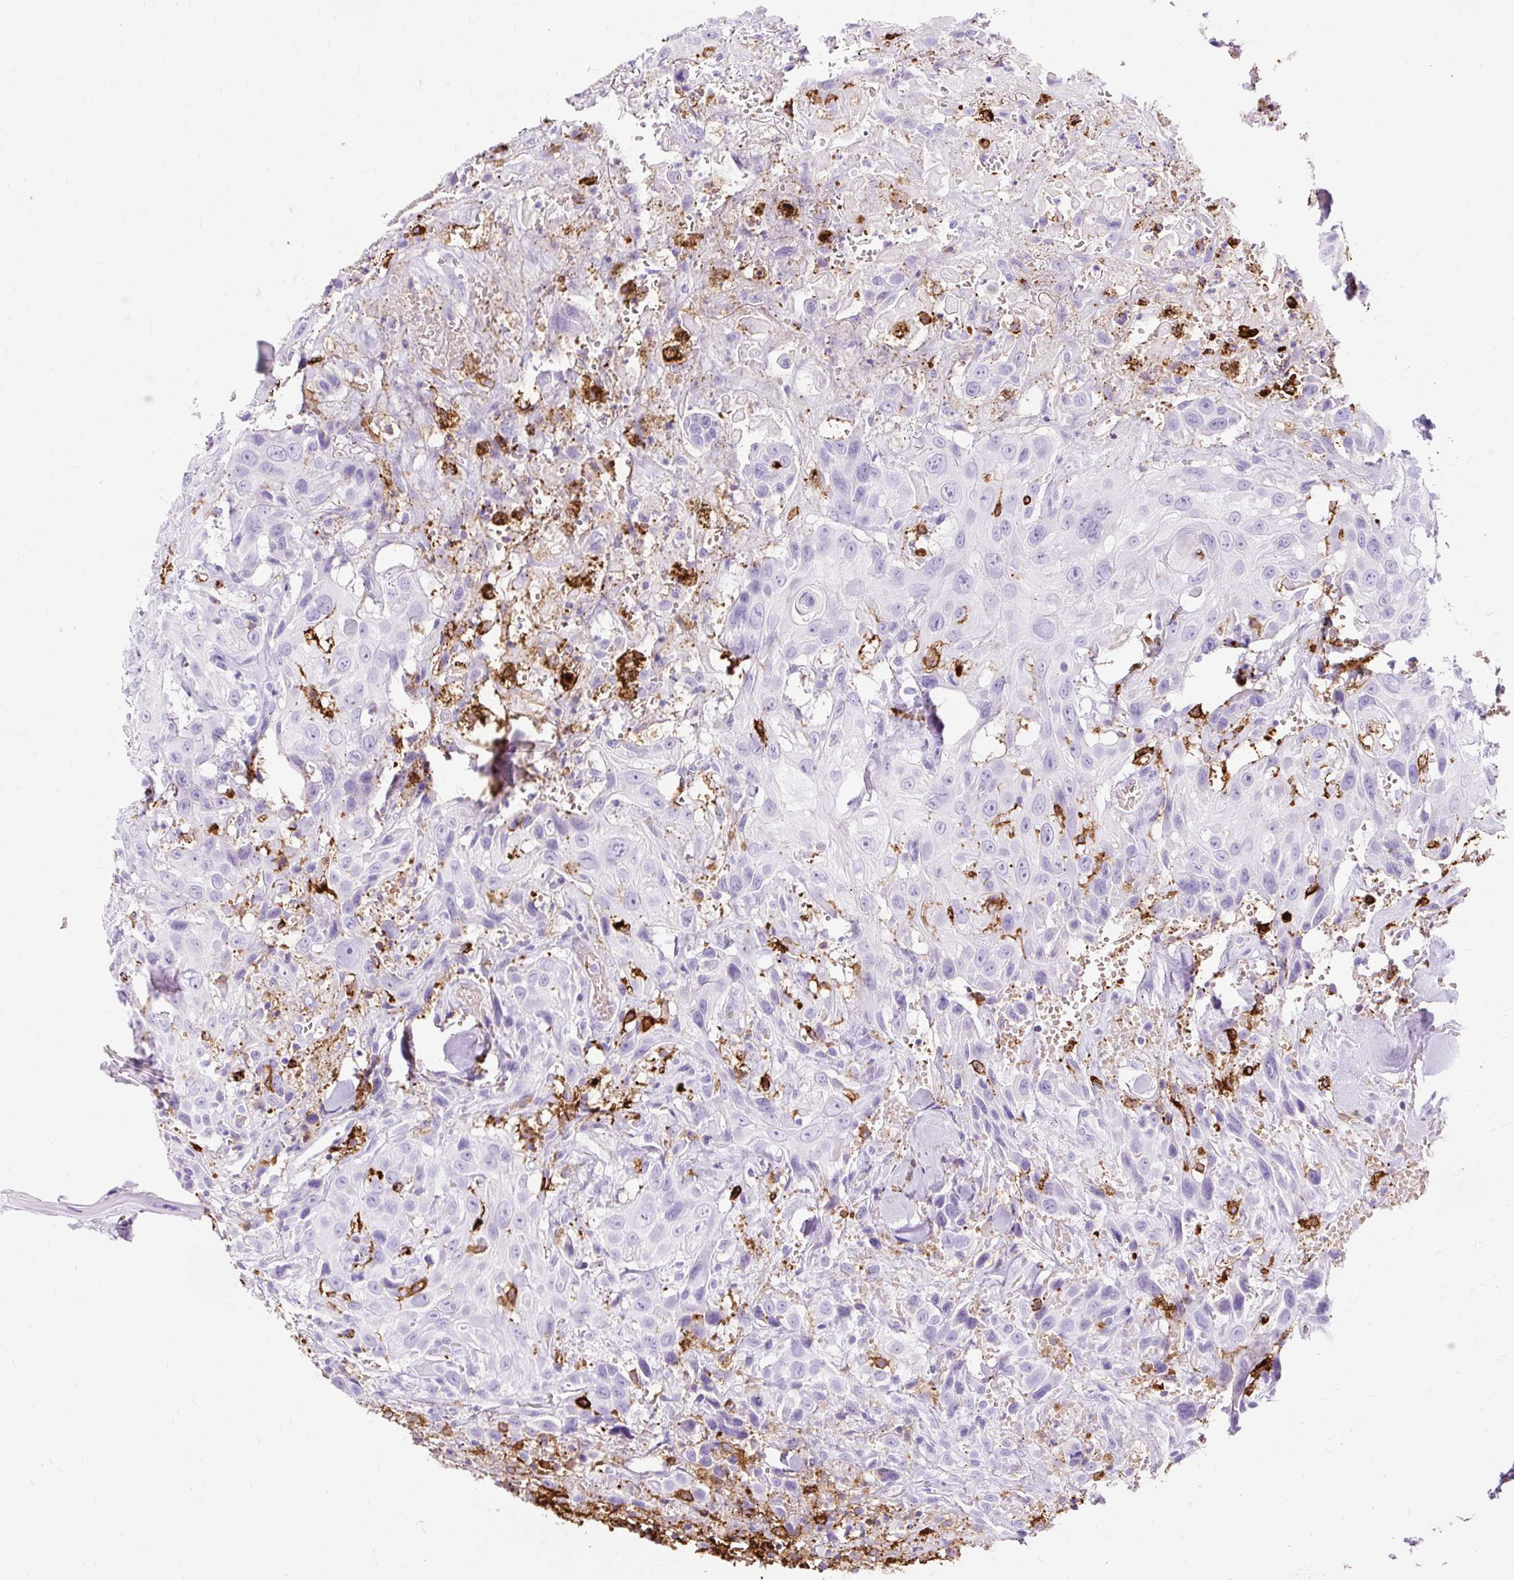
{"staining": {"intensity": "negative", "quantity": "none", "location": "none"}, "tissue": "head and neck cancer", "cell_type": "Tumor cells", "image_type": "cancer", "snomed": [{"axis": "morphology", "description": "Squamous cell carcinoma, NOS"}, {"axis": "topography", "description": "Head-Neck"}], "caption": "The photomicrograph reveals no staining of tumor cells in squamous cell carcinoma (head and neck). (Stains: DAB (3,3'-diaminobenzidine) immunohistochemistry with hematoxylin counter stain, Microscopy: brightfield microscopy at high magnification).", "gene": "HLA-DRA", "patient": {"sex": "male", "age": 81}}